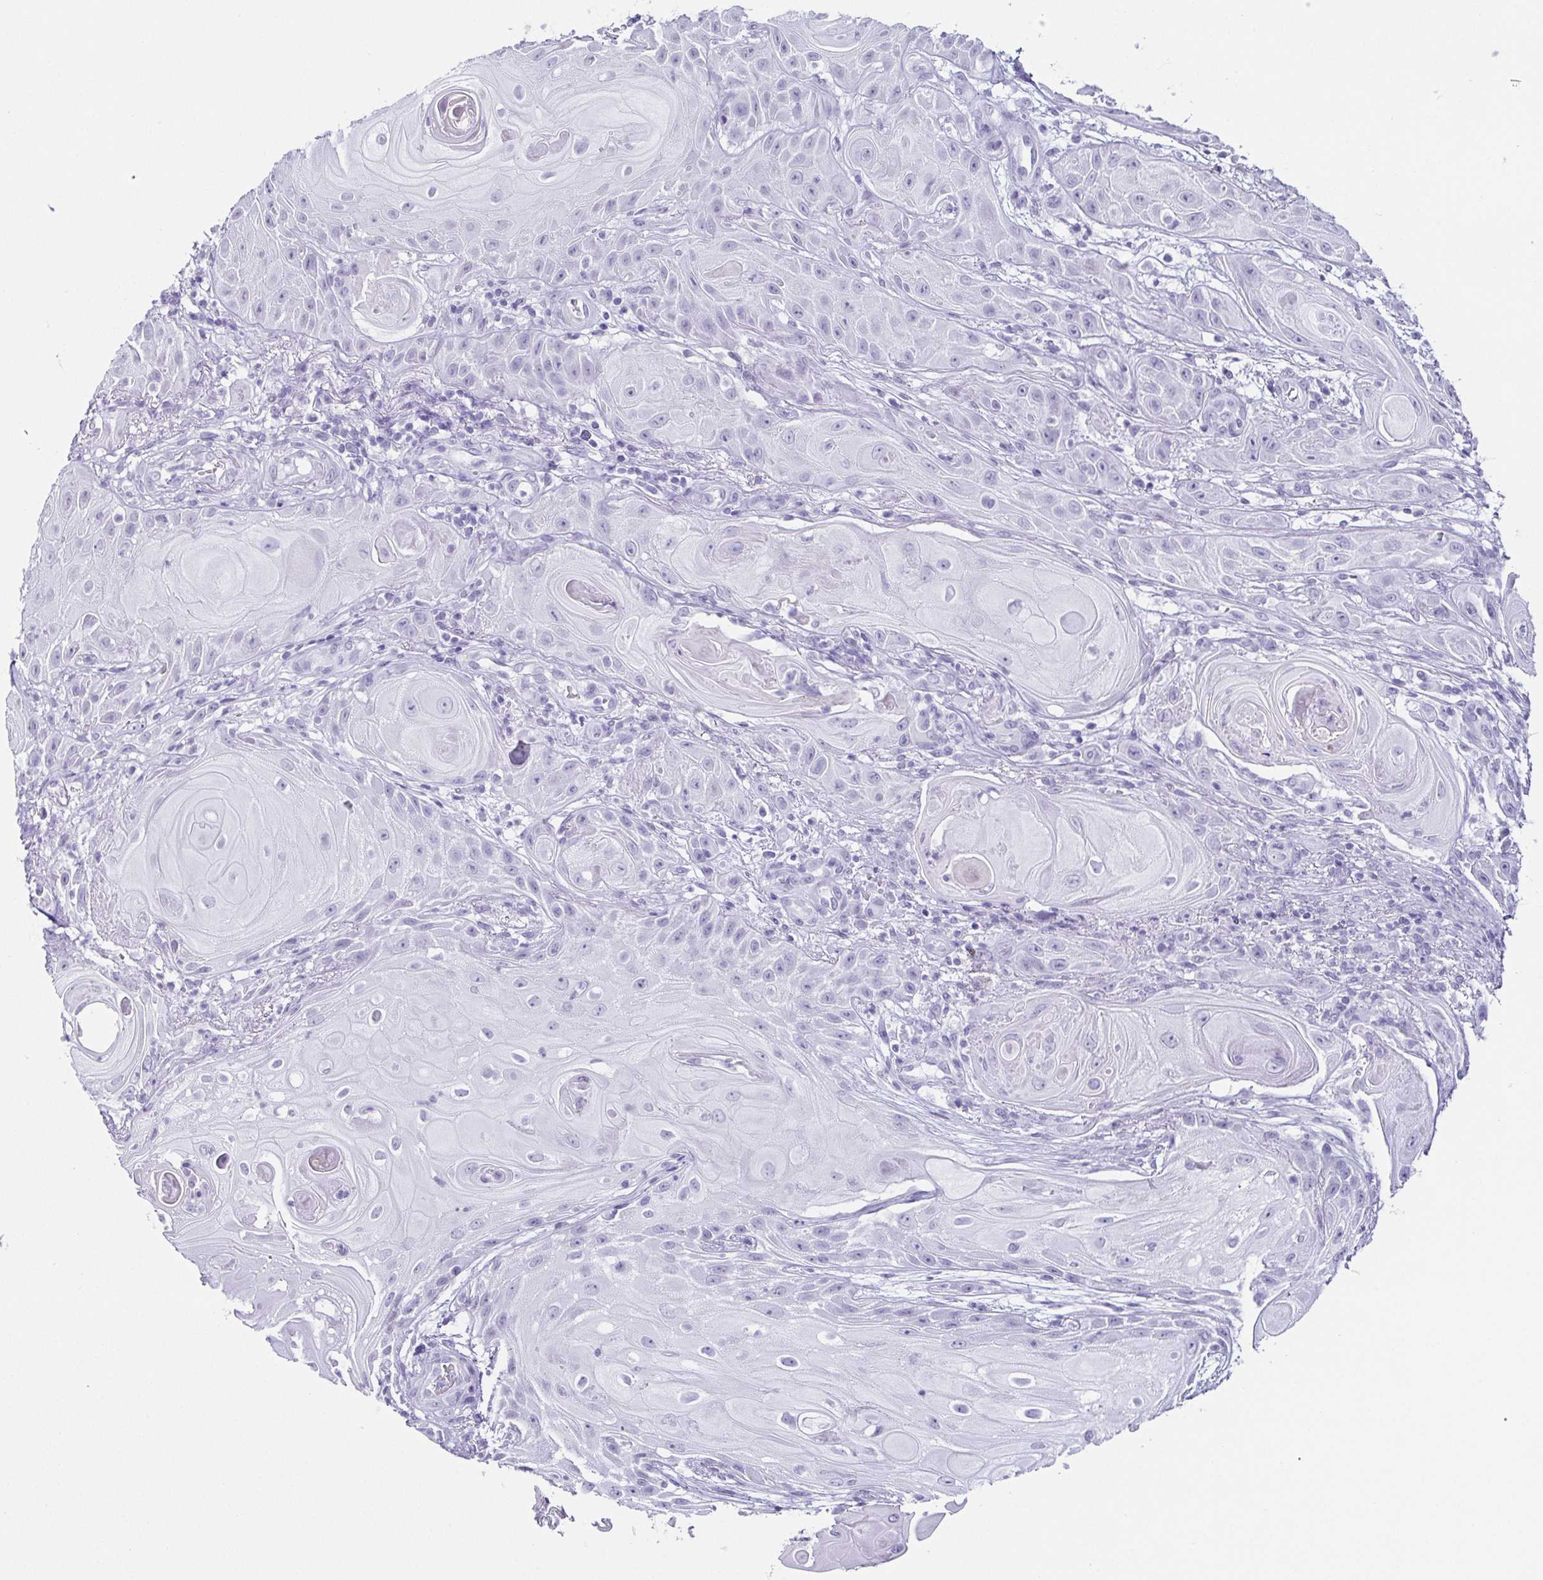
{"staining": {"intensity": "negative", "quantity": "none", "location": "none"}, "tissue": "skin cancer", "cell_type": "Tumor cells", "image_type": "cancer", "snomed": [{"axis": "morphology", "description": "Squamous cell carcinoma, NOS"}, {"axis": "topography", "description": "Skin"}], "caption": "The image demonstrates no significant staining in tumor cells of squamous cell carcinoma (skin).", "gene": "ESX1", "patient": {"sex": "male", "age": 62}}